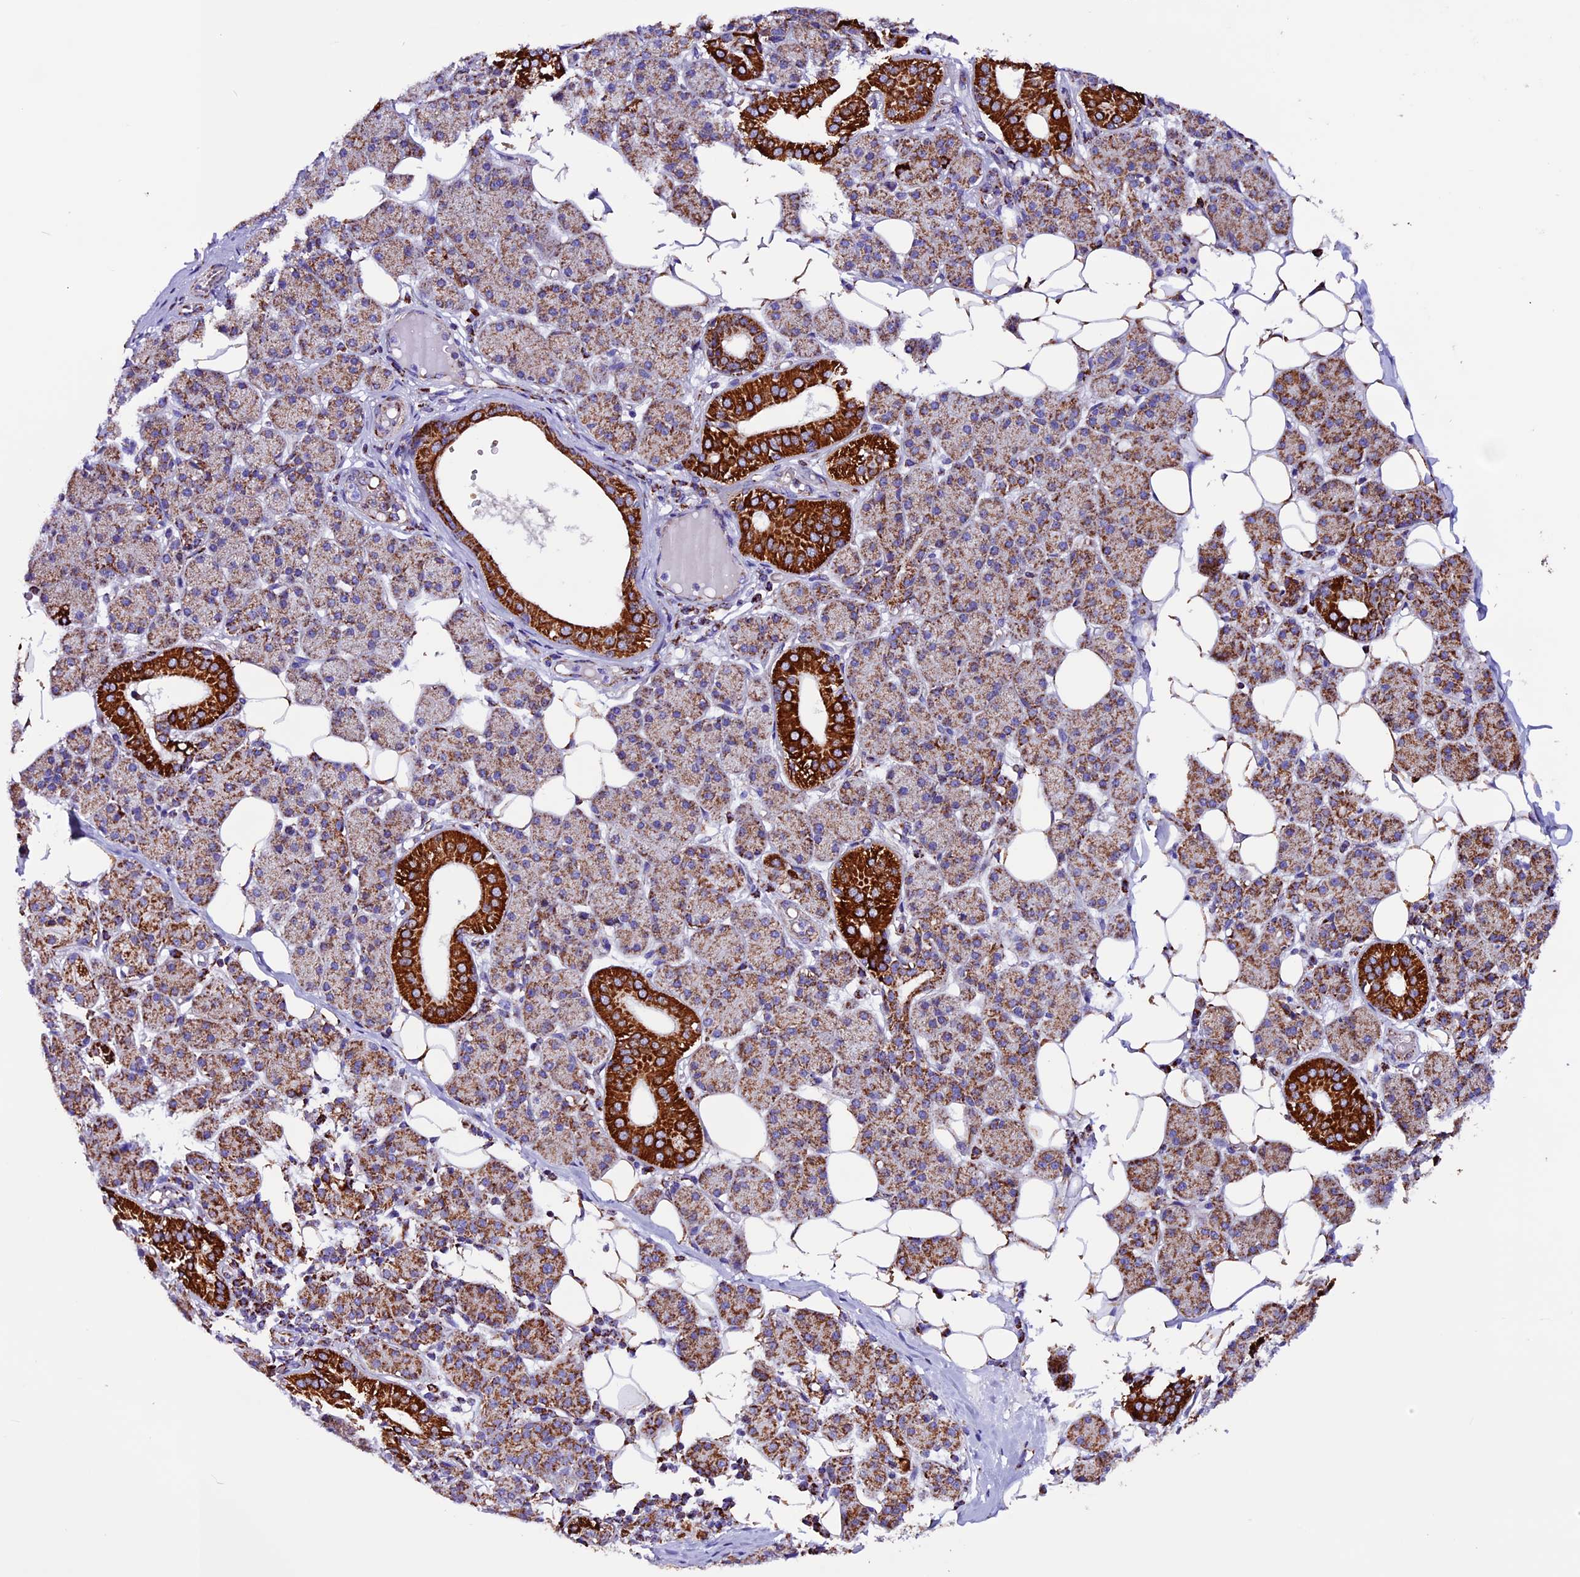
{"staining": {"intensity": "strong", "quantity": "25%-75%", "location": "cytoplasmic/membranous"}, "tissue": "salivary gland", "cell_type": "Glandular cells", "image_type": "normal", "snomed": [{"axis": "morphology", "description": "Normal tissue, NOS"}, {"axis": "topography", "description": "Salivary gland"}], "caption": "Benign salivary gland was stained to show a protein in brown. There is high levels of strong cytoplasmic/membranous positivity in about 25%-75% of glandular cells. (DAB = brown stain, brightfield microscopy at high magnification).", "gene": "CX3CL1", "patient": {"sex": "female", "age": 33}}